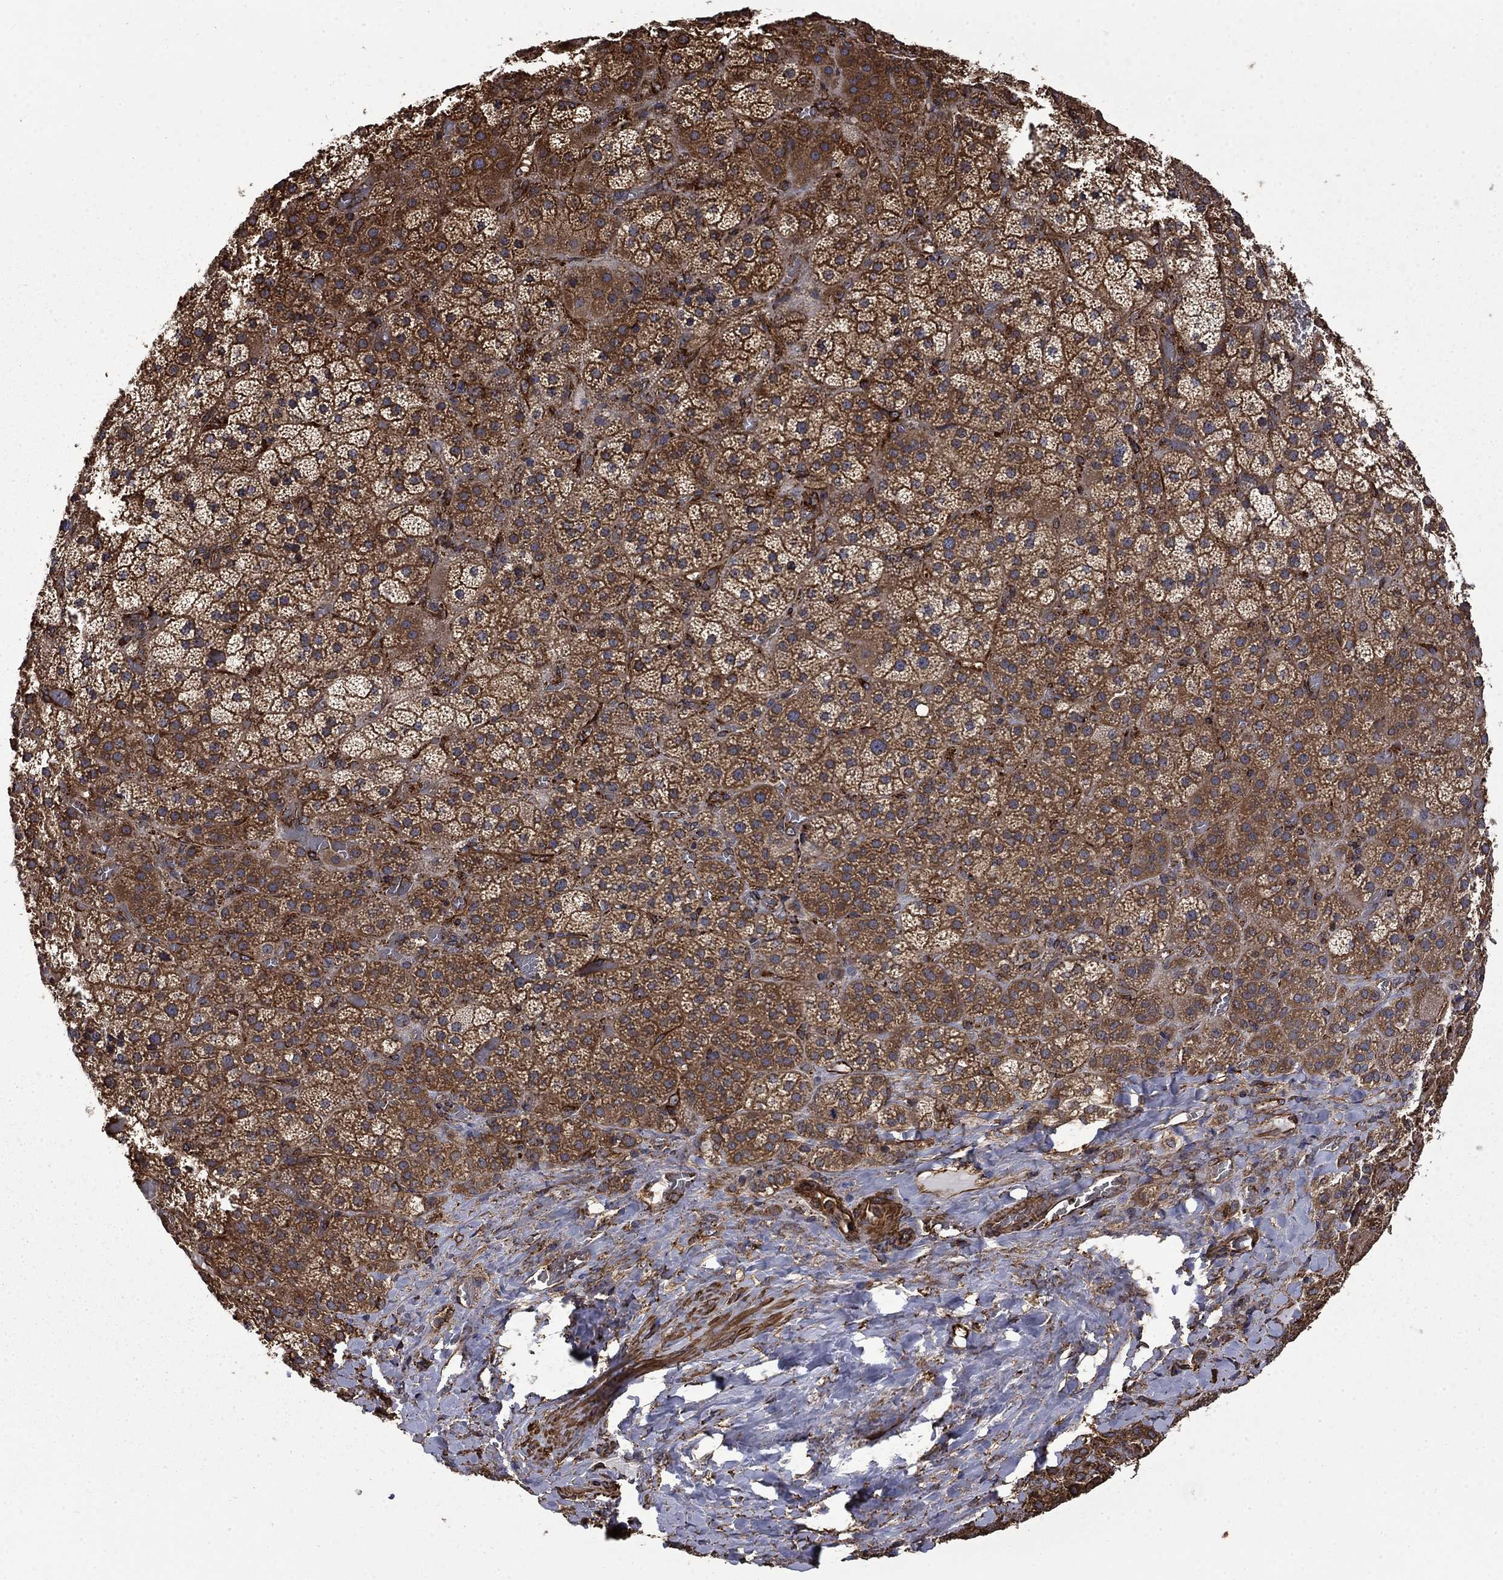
{"staining": {"intensity": "strong", "quantity": ">75%", "location": "cytoplasmic/membranous"}, "tissue": "adrenal gland", "cell_type": "Glandular cells", "image_type": "normal", "snomed": [{"axis": "morphology", "description": "Normal tissue, NOS"}, {"axis": "topography", "description": "Adrenal gland"}], "caption": "High-magnification brightfield microscopy of unremarkable adrenal gland stained with DAB (brown) and counterstained with hematoxylin (blue). glandular cells exhibit strong cytoplasmic/membranous staining is seen in approximately>75% of cells. (IHC, brightfield microscopy, high magnification).", "gene": "CUTC", "patient": {"sex": "male", "age": 57}}